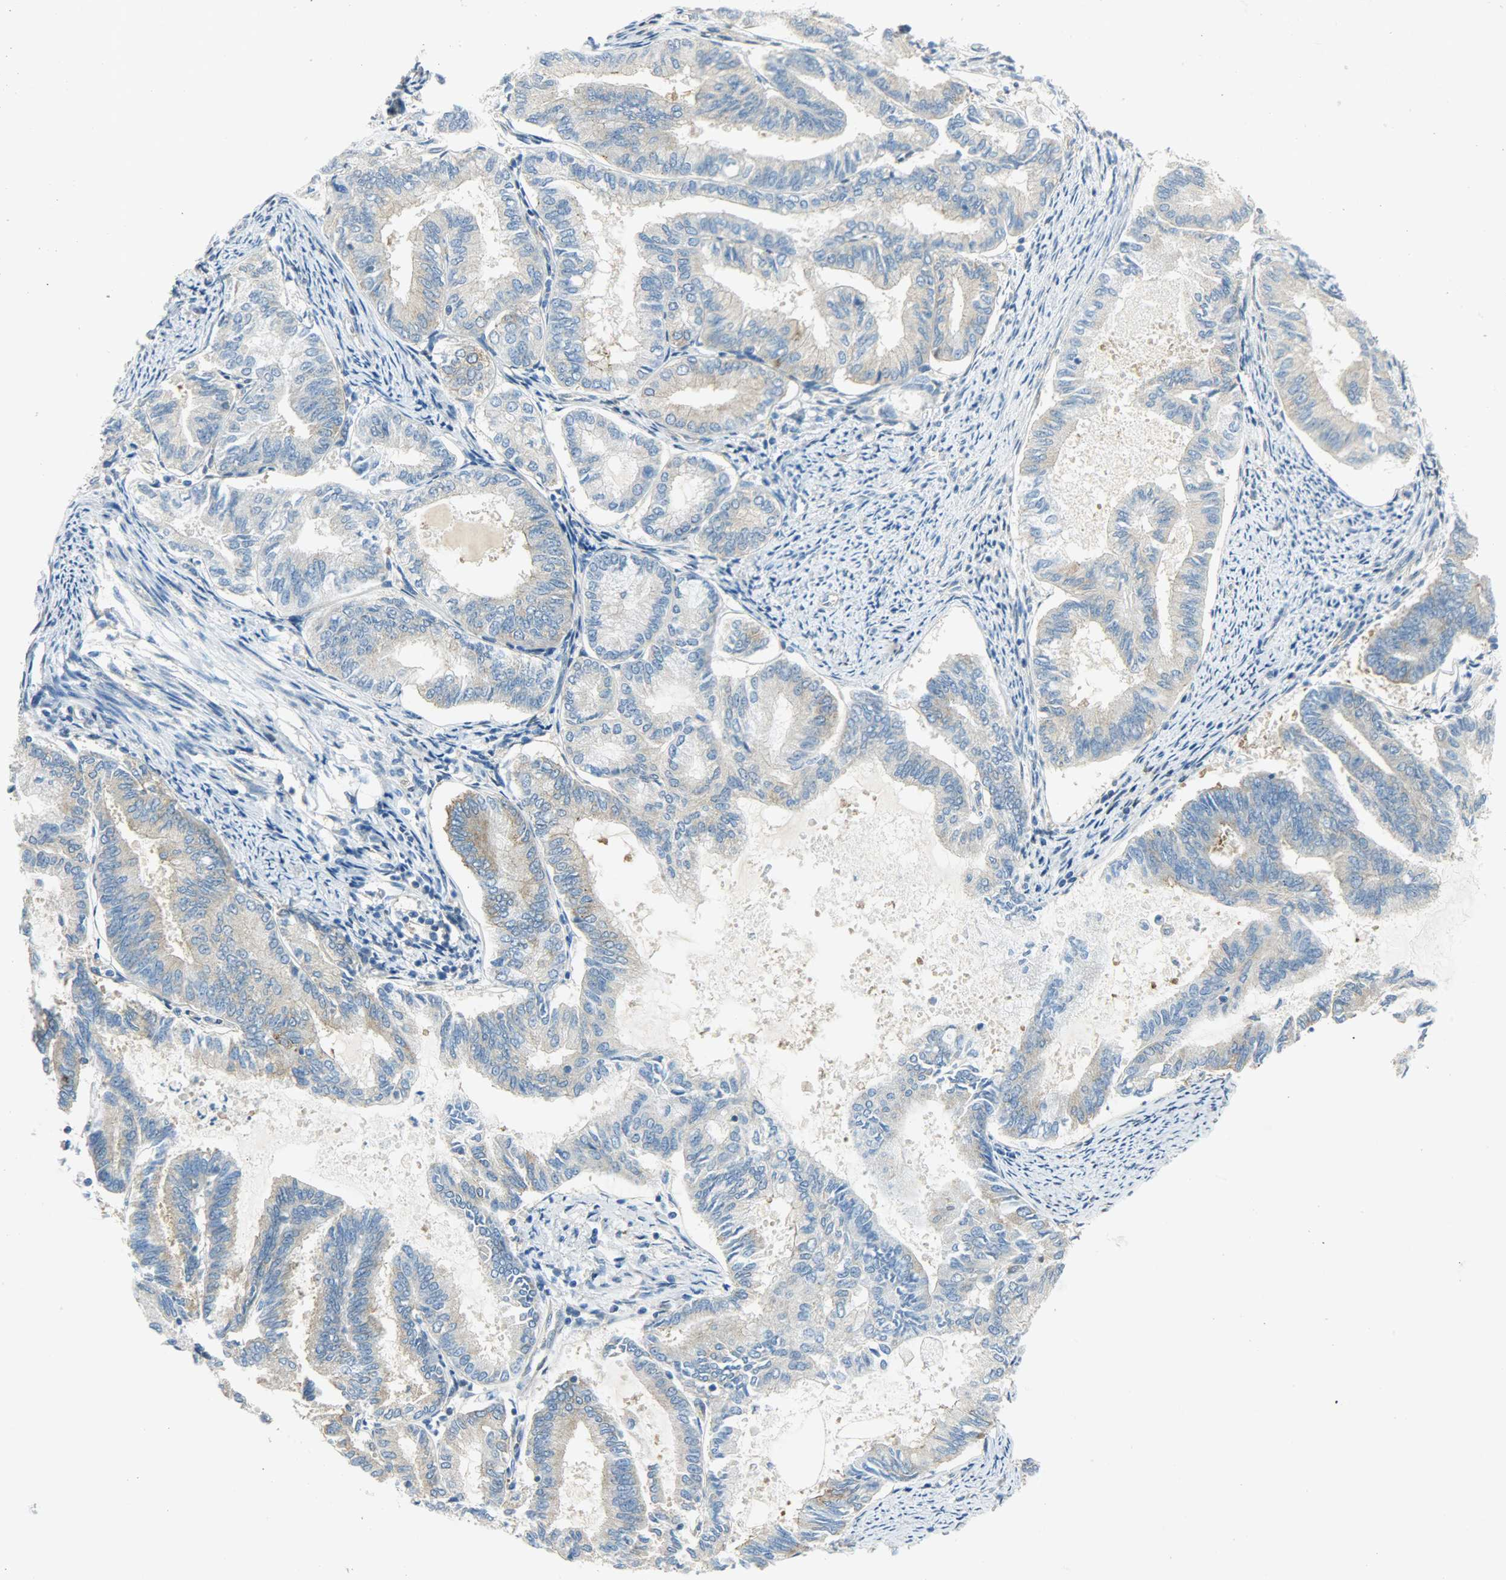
{"staining": {"intensity": "weak", "quantity": "25%-75%", "location": "cytoplasmic/membranous"}, "tissue": "endometrial cancer", "cell_type": "Tumor cells", "image_type": "cancer", "snomed": [{"axis": "morphology", "description": "Adenocarcinoma, NOS"}, {"axis": "topography", "description": "Endometrium"}], "caption": "The micrograph demonstrates staining of endometrial adenocarcinoma, revealing weak cytoplasmic/membranous protein positivity (brown color) within tumor cells.", "gene": "TSC22D2", "patient": {"sex": "female", "age": 86}}